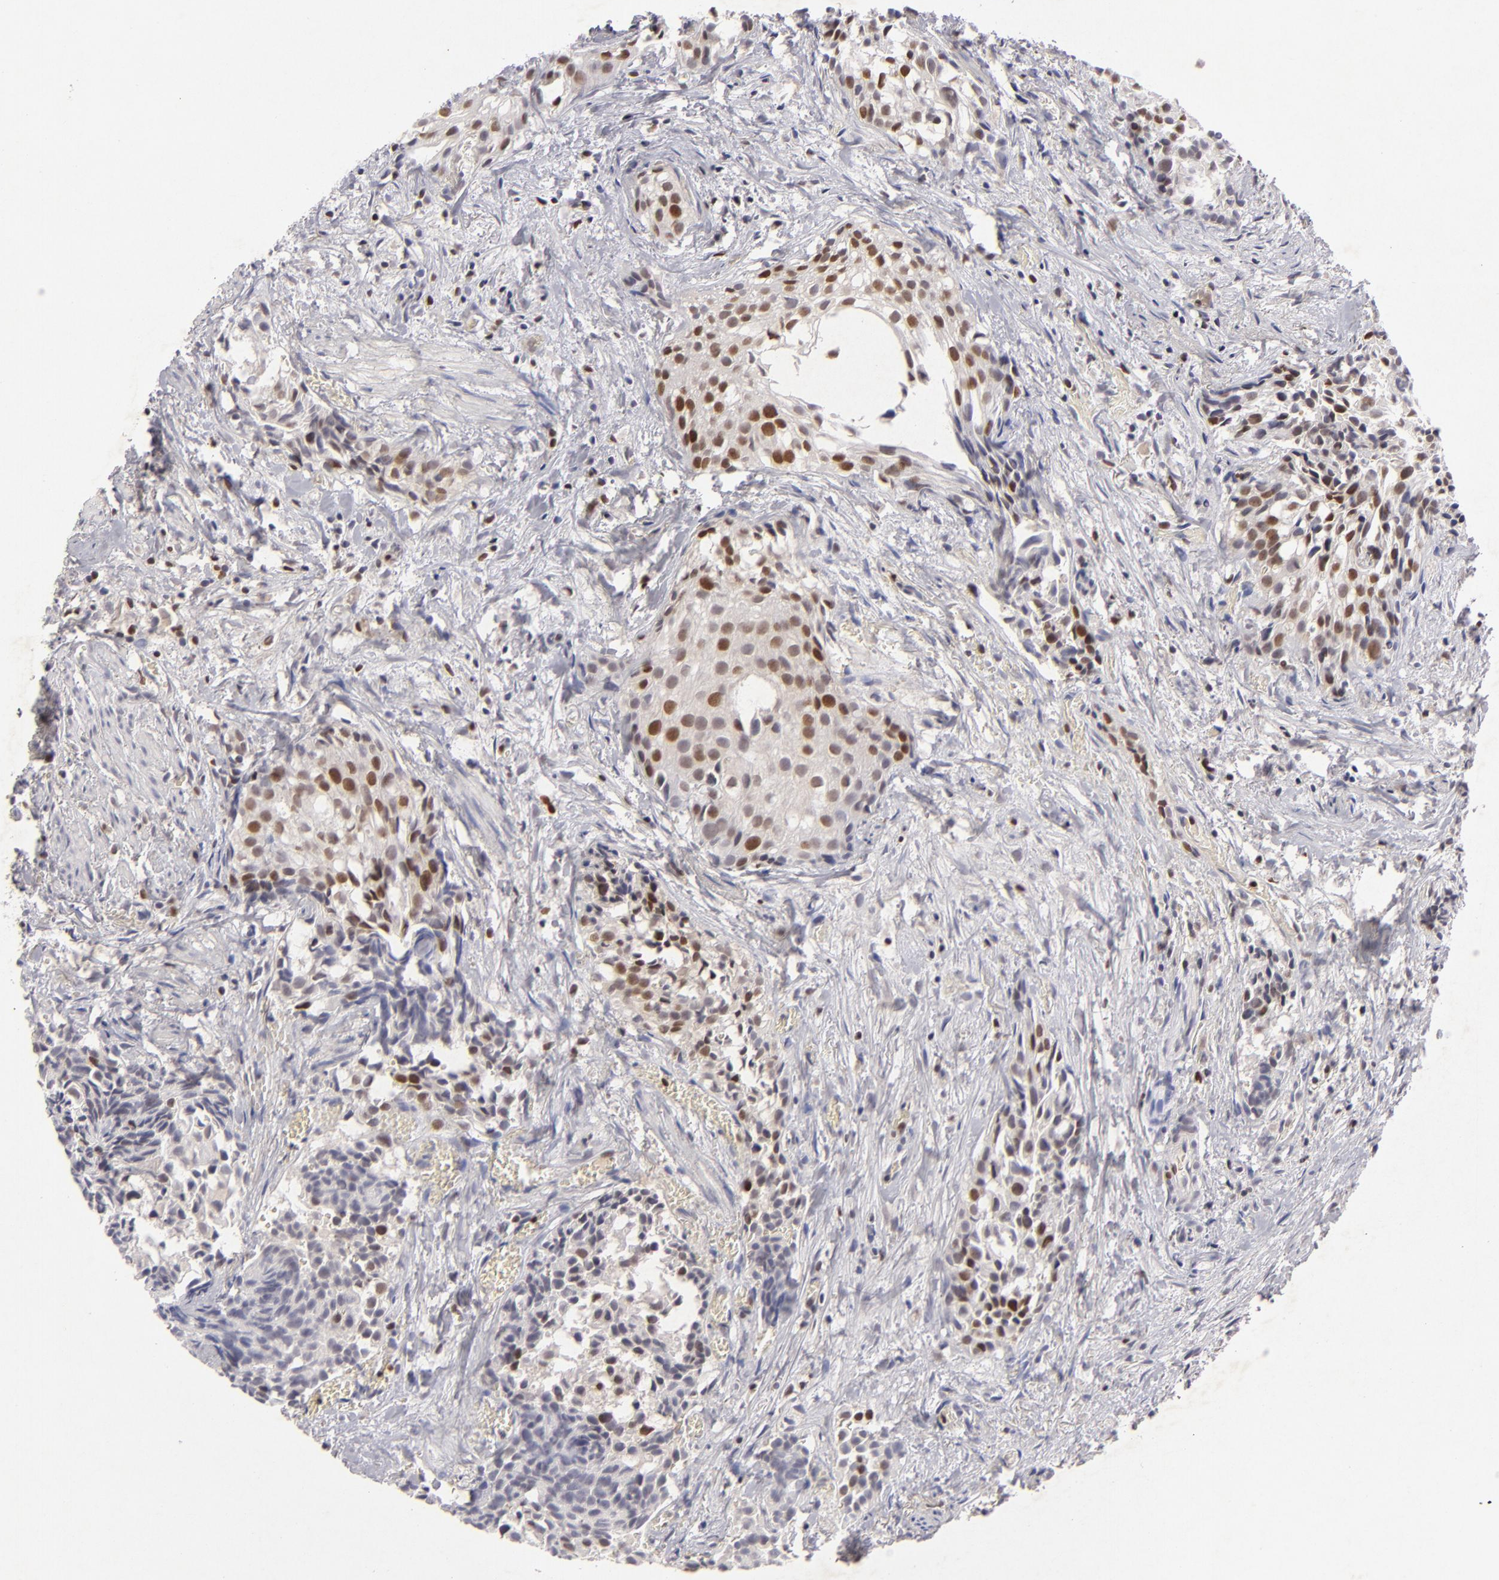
{"staining": {"intensity": "strong", "quantity": "25%-75%", "location": "nuclear"}, "tissue": "urothelial cancer", "cell_type": "Tumor cells", "image_type": "cancer", "snomed": [{"axis": "morphology", "description": "Urothelial carcinoma, High grade"}, {"axis": "topography", "description": "Urinary bladder"}], "caption": "The immunohistochemical stain shows strong nuclear expression in tumor cells of urothelial cancer tissue.", "gene": "FEN1", "patient": {"sex": "female", "age": 78}}